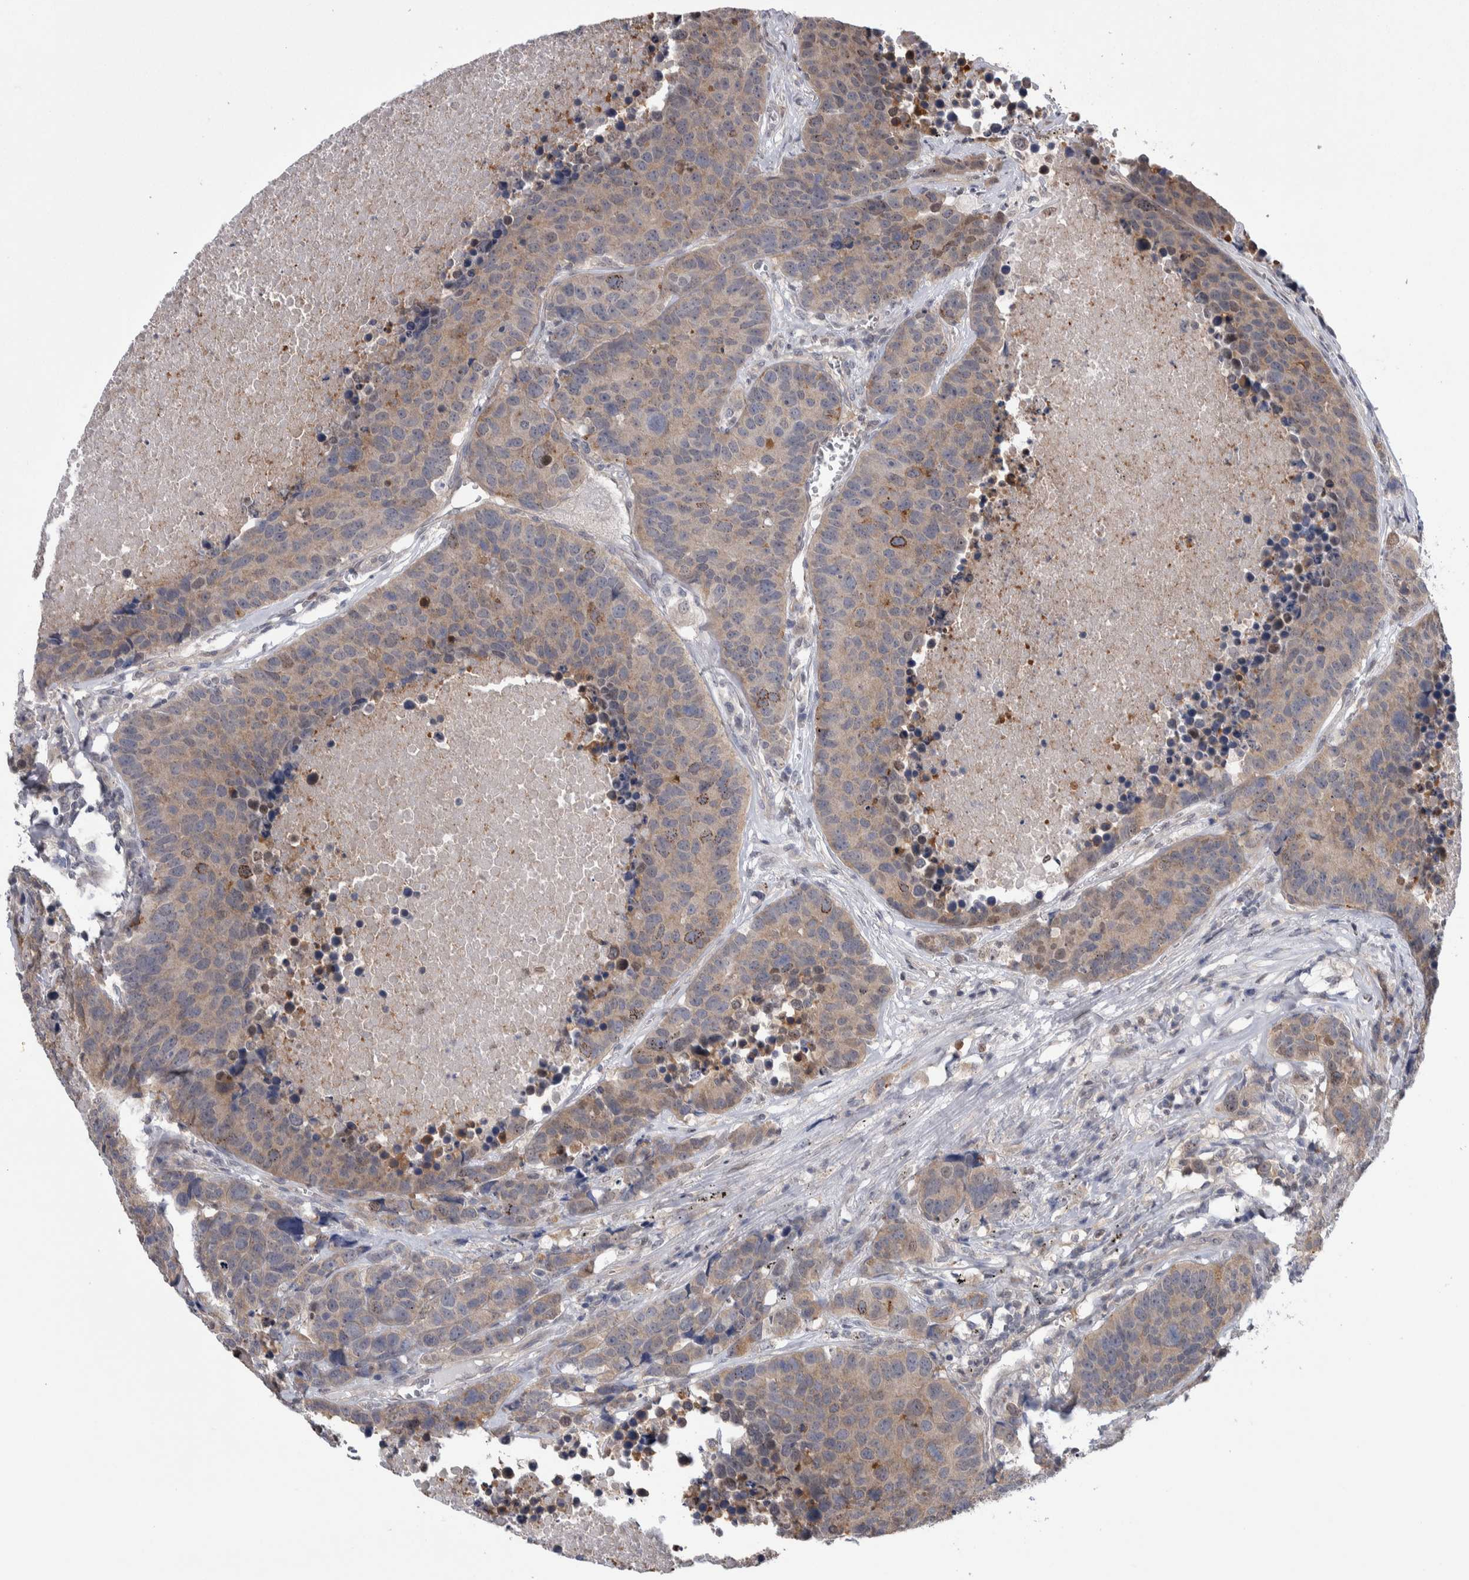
{"staining": {"intensity": "weak", "quantity": ">75%", "location": "cytoplasmic/membranous"}, "tissue": "carcinoid", "cell_type": "Tumor cells", "image_type": "cancer", "snomed": [{"axis": "morphology", "description": "Carcinoid, malignant, NOS"}, {"axis": "topography", "description": "Lung"}], "caption": "Protein staining of carcinoid tissue demonstrates weak cytoplasmic/membranous positivity in approximately >75% of tumor cells.", "gene": "TAX1BP1", "patient": {"sex": "male", "age": 60}}